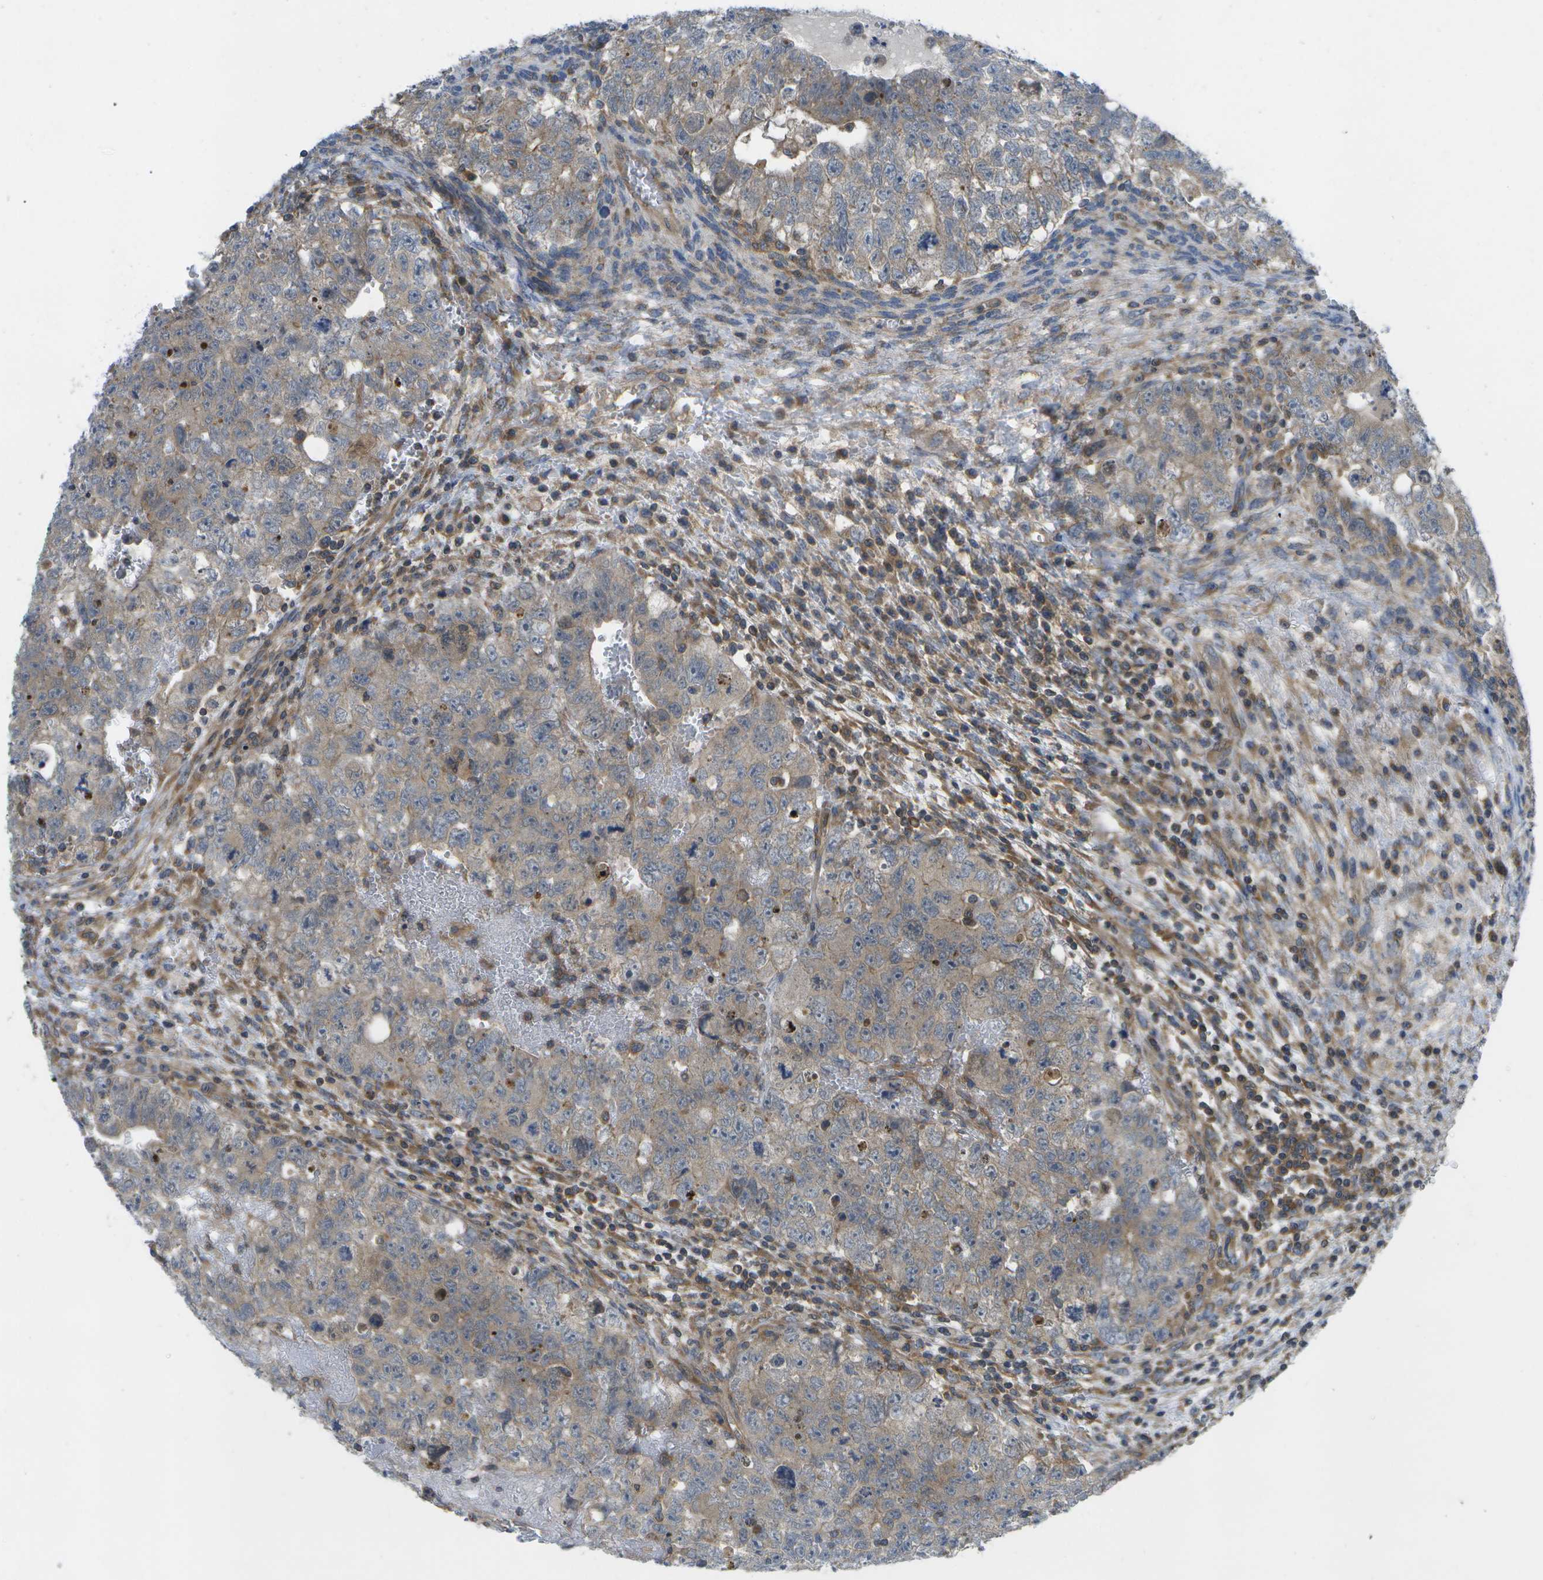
{"staining": {"intensity": "weak", "quantity": "25%-75%", "location": "cytoplasmic/membranous"}, "tissue": "testis cancer", "cell_type": "Tumor cells", "image_type": "cancer", "snomed": [{"axis": "morphology", "description": "Seminoma, NOS"}, {"axis": "morphology", "description": "Carcinoma, Embryonal, NOS"}, {"axis": "topography", "description": "Testis"}], "caption": "Tumor cells display weak cytoplasmic/membranous positivity in about 25%-75% of cells in testis cancer.", "gene": "DPM3", "patient": {"sex": "male", "age": 38}}